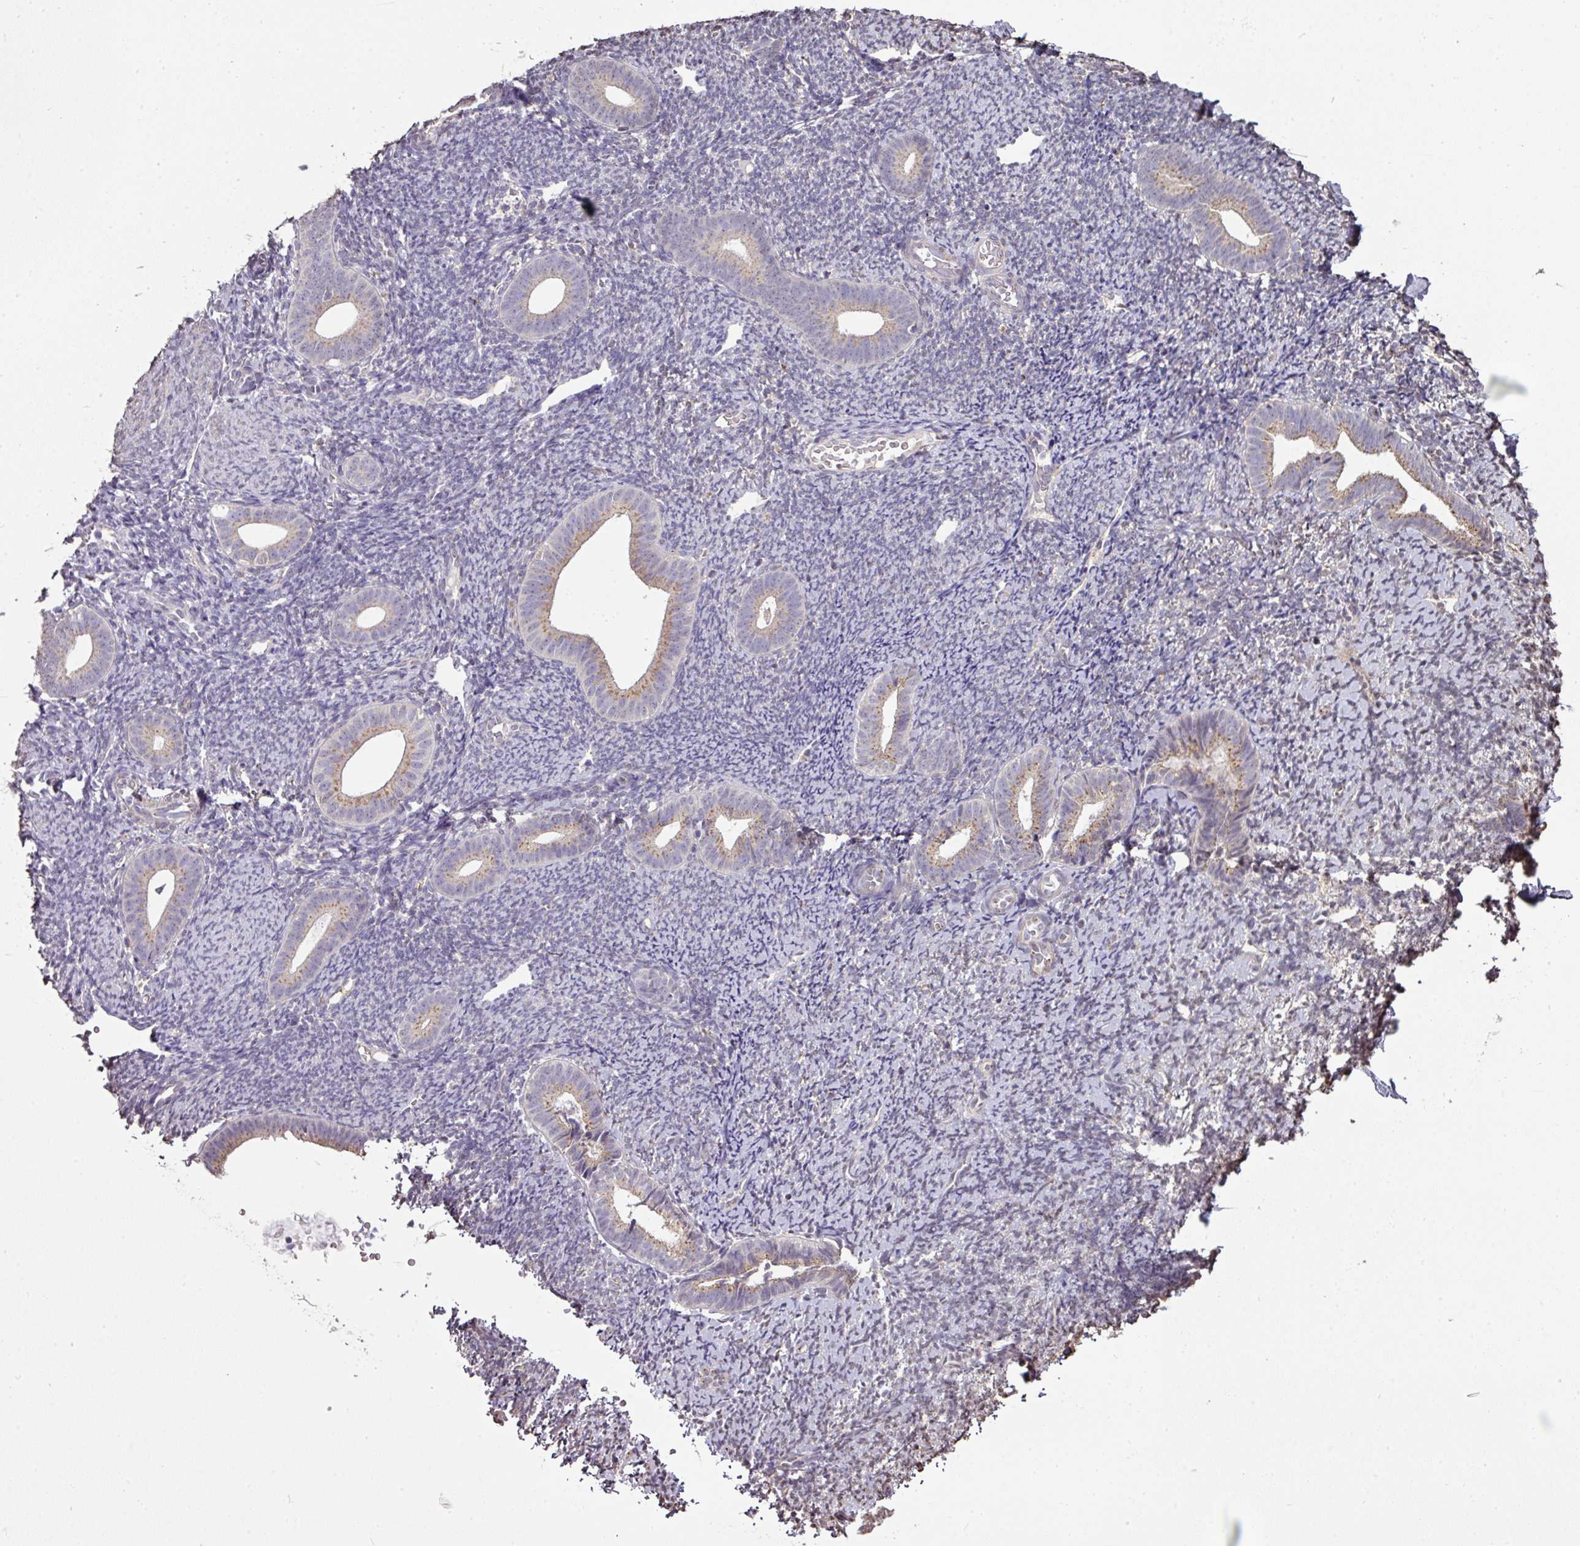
{"staining": {"intensity": "negative", "quantity": "none", "location": "none"}, "tissue": "endometrium", "cell_type": "Cells in endometrial stroma", "image_type": "normal", "snomed": [{"axis": "morphology", "description": "Normal tissue, NOS"}, {"axis": "topography", "description": "Endometrium"}], "caption": "Immunohistochemical staining of benign endometrium displays no significant positivity in cells in endometrial stroma.", "gene": "JPH2", "patient": {"sex": "female", "age": 39}}